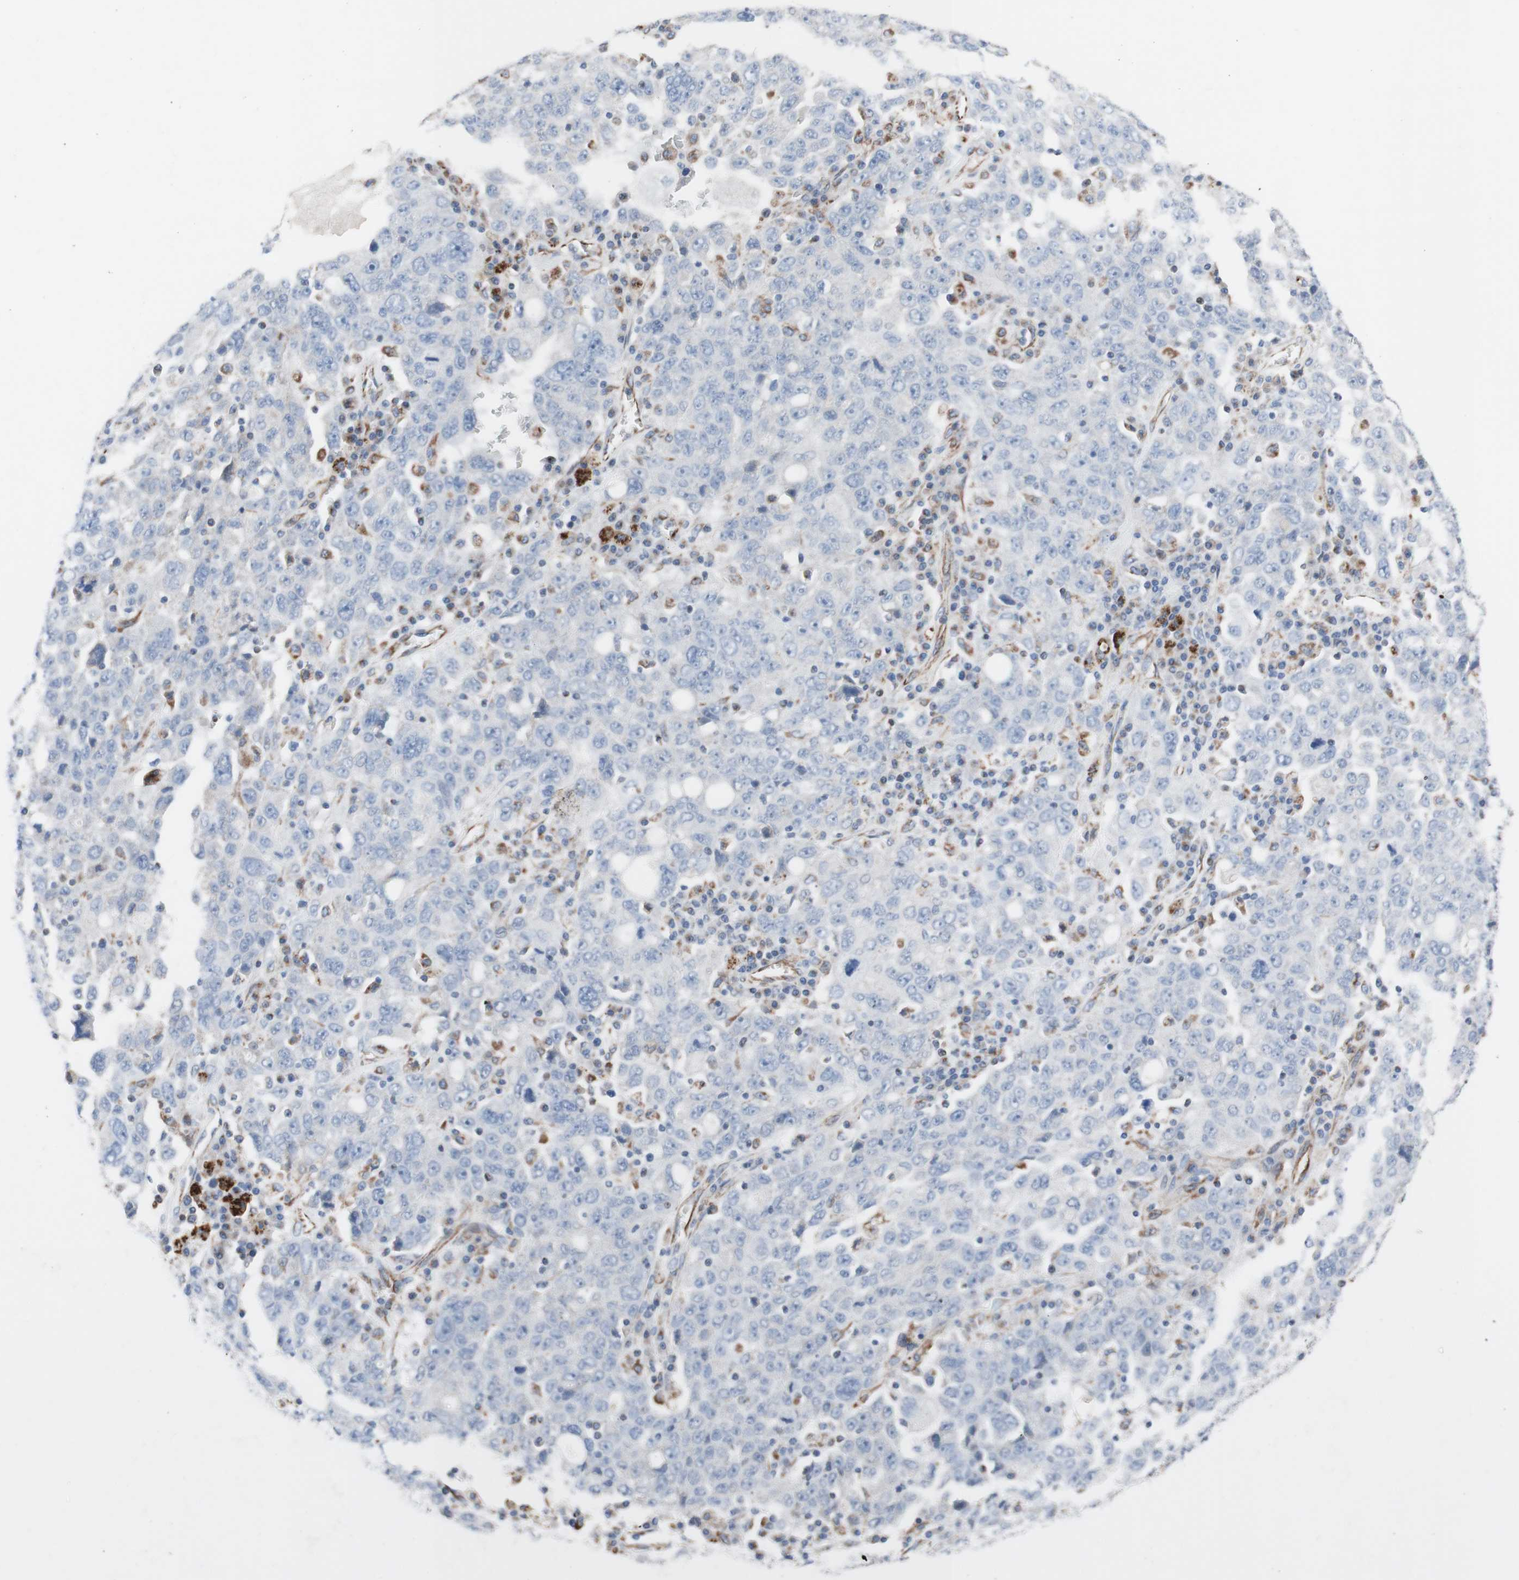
{"staining": {"intensity": "negative", "quantity": "none", "location": "none"}, "tissue": "ovarian cancer", "cell_type": "Tumor cells", "image_type": "cancer", "snomed": [{"axis": "morphology", "description": "Carcinoma, endometroid"}, {"axis": "topography", "description": "Ovary"}], "caption": "Tumor cells show no significant positivity in ovarian endometroid carcinoma.", "gene": "AGPAT5", "patient": {"sex": "female", "age": 62}}